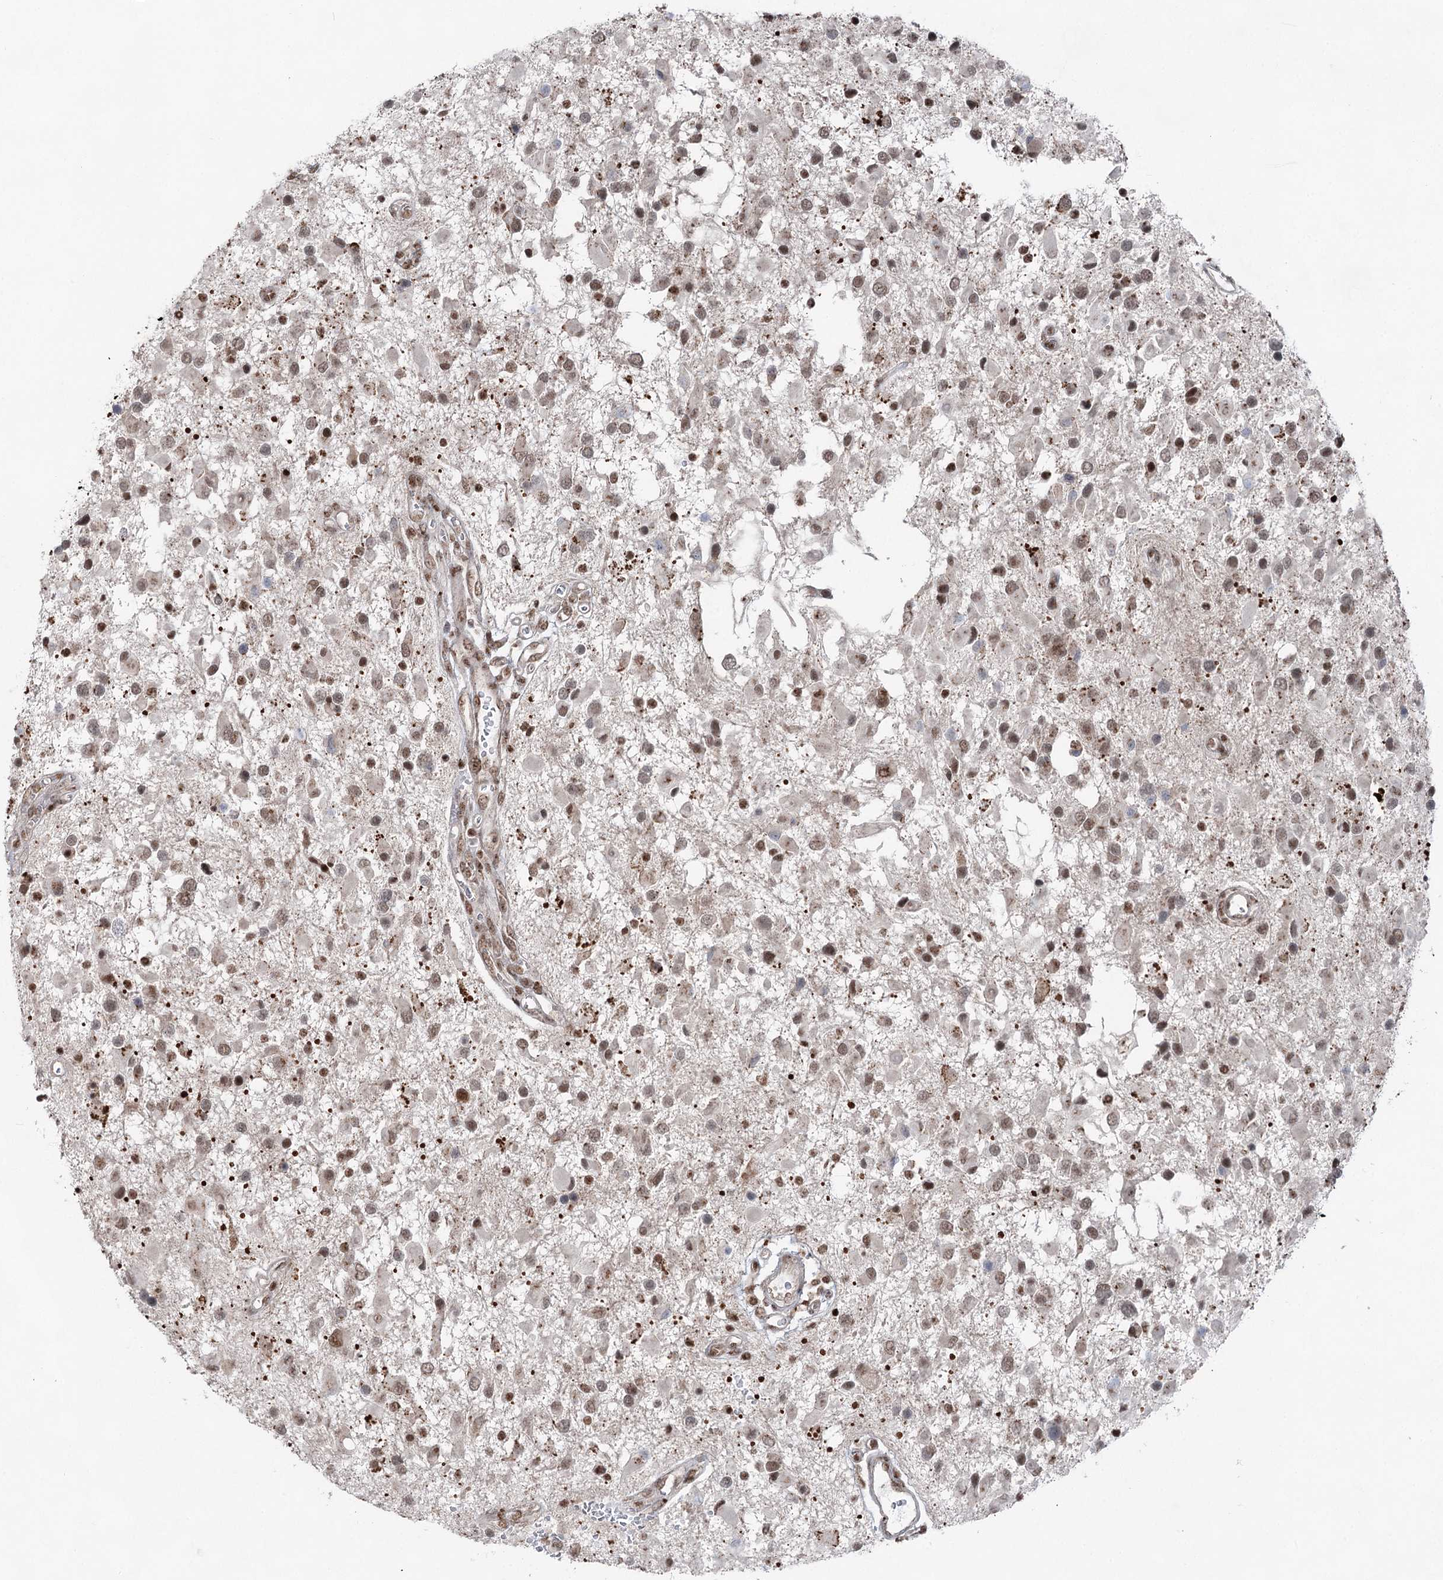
{"staining": {"intensity": "moderate", "quantity": "25%-75%", "location": "nuclear"}, "tissue": "glioma", "cell_type": "Tumor cells", "image_type": "cancer", "snomed": [{"axis": "morphology", "description": "Glioma, malignant, High grade"}, {"axis": "topography", "description": "Brain"}], "caption": "A high-resolution image shows IHC staining of glioma, which shows moderate nuclear staining in approximately 25%-75% of tumor cells.", "gene": "ZCCHC8", "patient": {"sex": "male", "age": 53}}